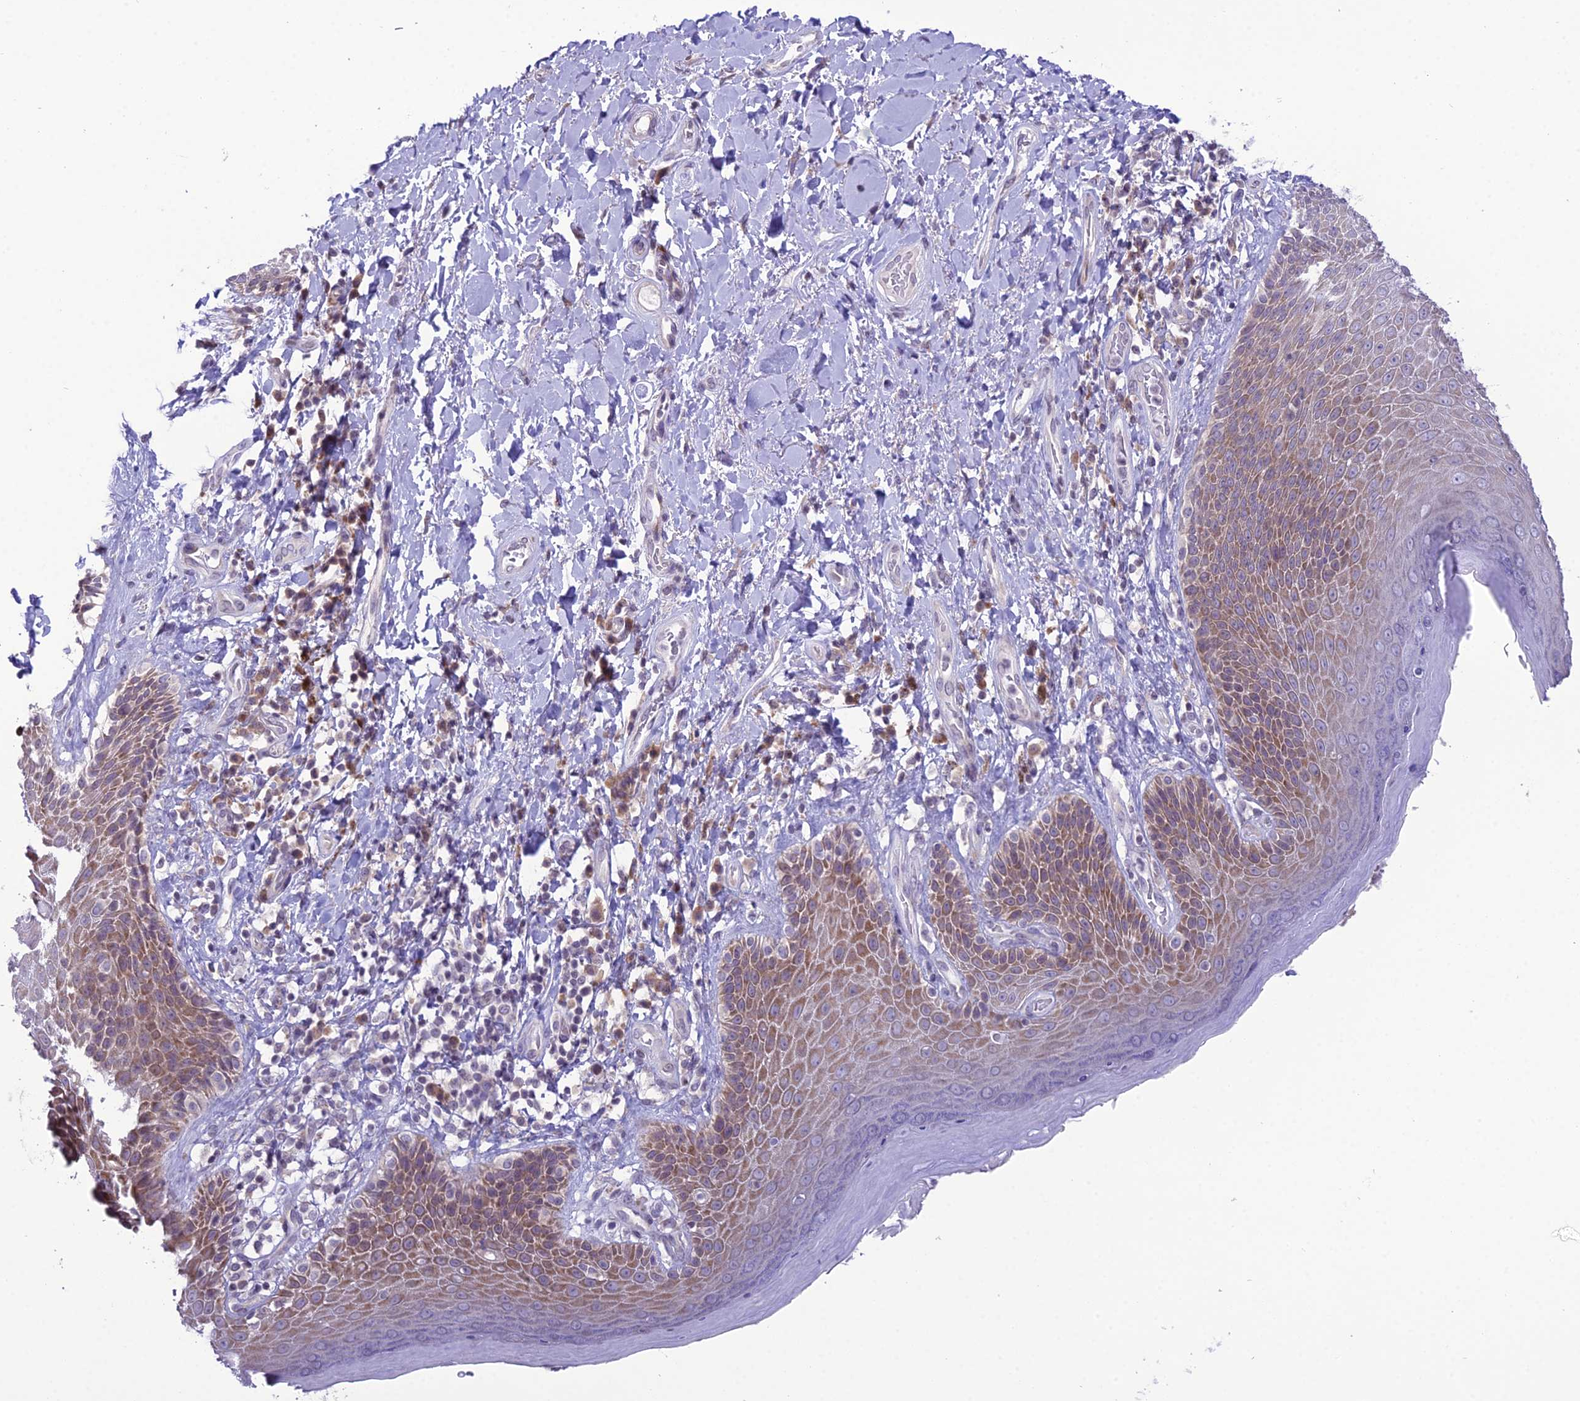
{"staining": {"intensity": "moderate", "quantity": "25%-75%", "location": "cytoplasmic/membranous"}, "tissue": "skin", "cell_type": "Epidermal cells", "image_type": "normal", "snomed": [{"axis": "morphology", "description": "Normal tissue, NOS"}, {"axis": "topography", "description": "Anal"}], "caption": "Moderate cytoplasmic/membranous positivity for a protein is seen in about 25%-75% of epidermal cells of benign skin using immunohistochemistry (IHC).", "gene": "RPS26", "patient": {"sex": "female", "age": 89}}